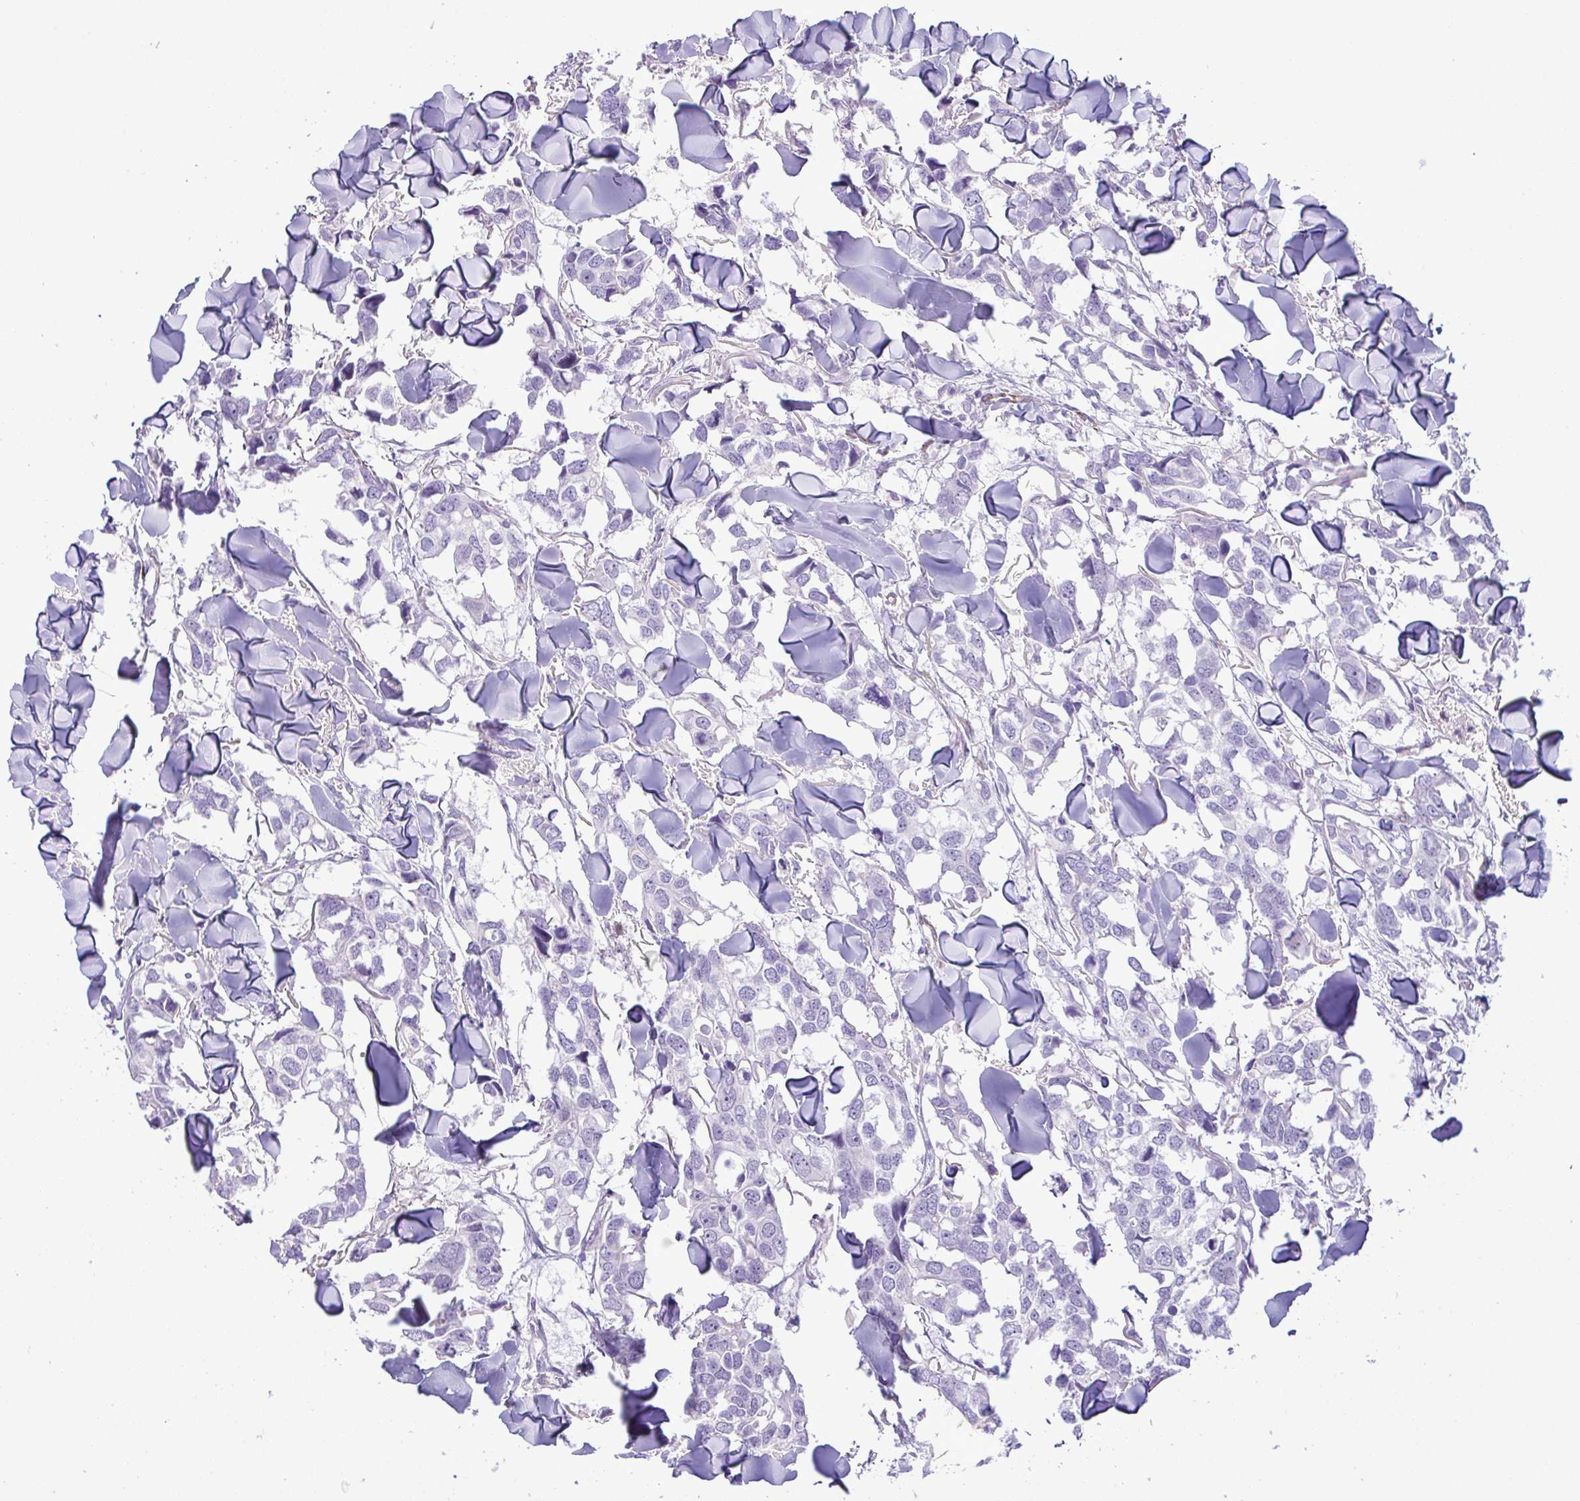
{"staining": {"intensity": "negative", "quantity": "none", "location": "none"}, "tissue": "breast cancer", "cell_type": "Tumor cells", "image_type": "cancer", "snomed": [{"axis": "morphology", "description": "Duct carcinoma"}, {"axis": "topography", "description": "Breast"}], "caption": "This is an IHC histopathology image of breast cancer. There is no expression in tumor cells.", "gene": "SYNPO2L", "patient": {"sex": "female", "age": 83}}